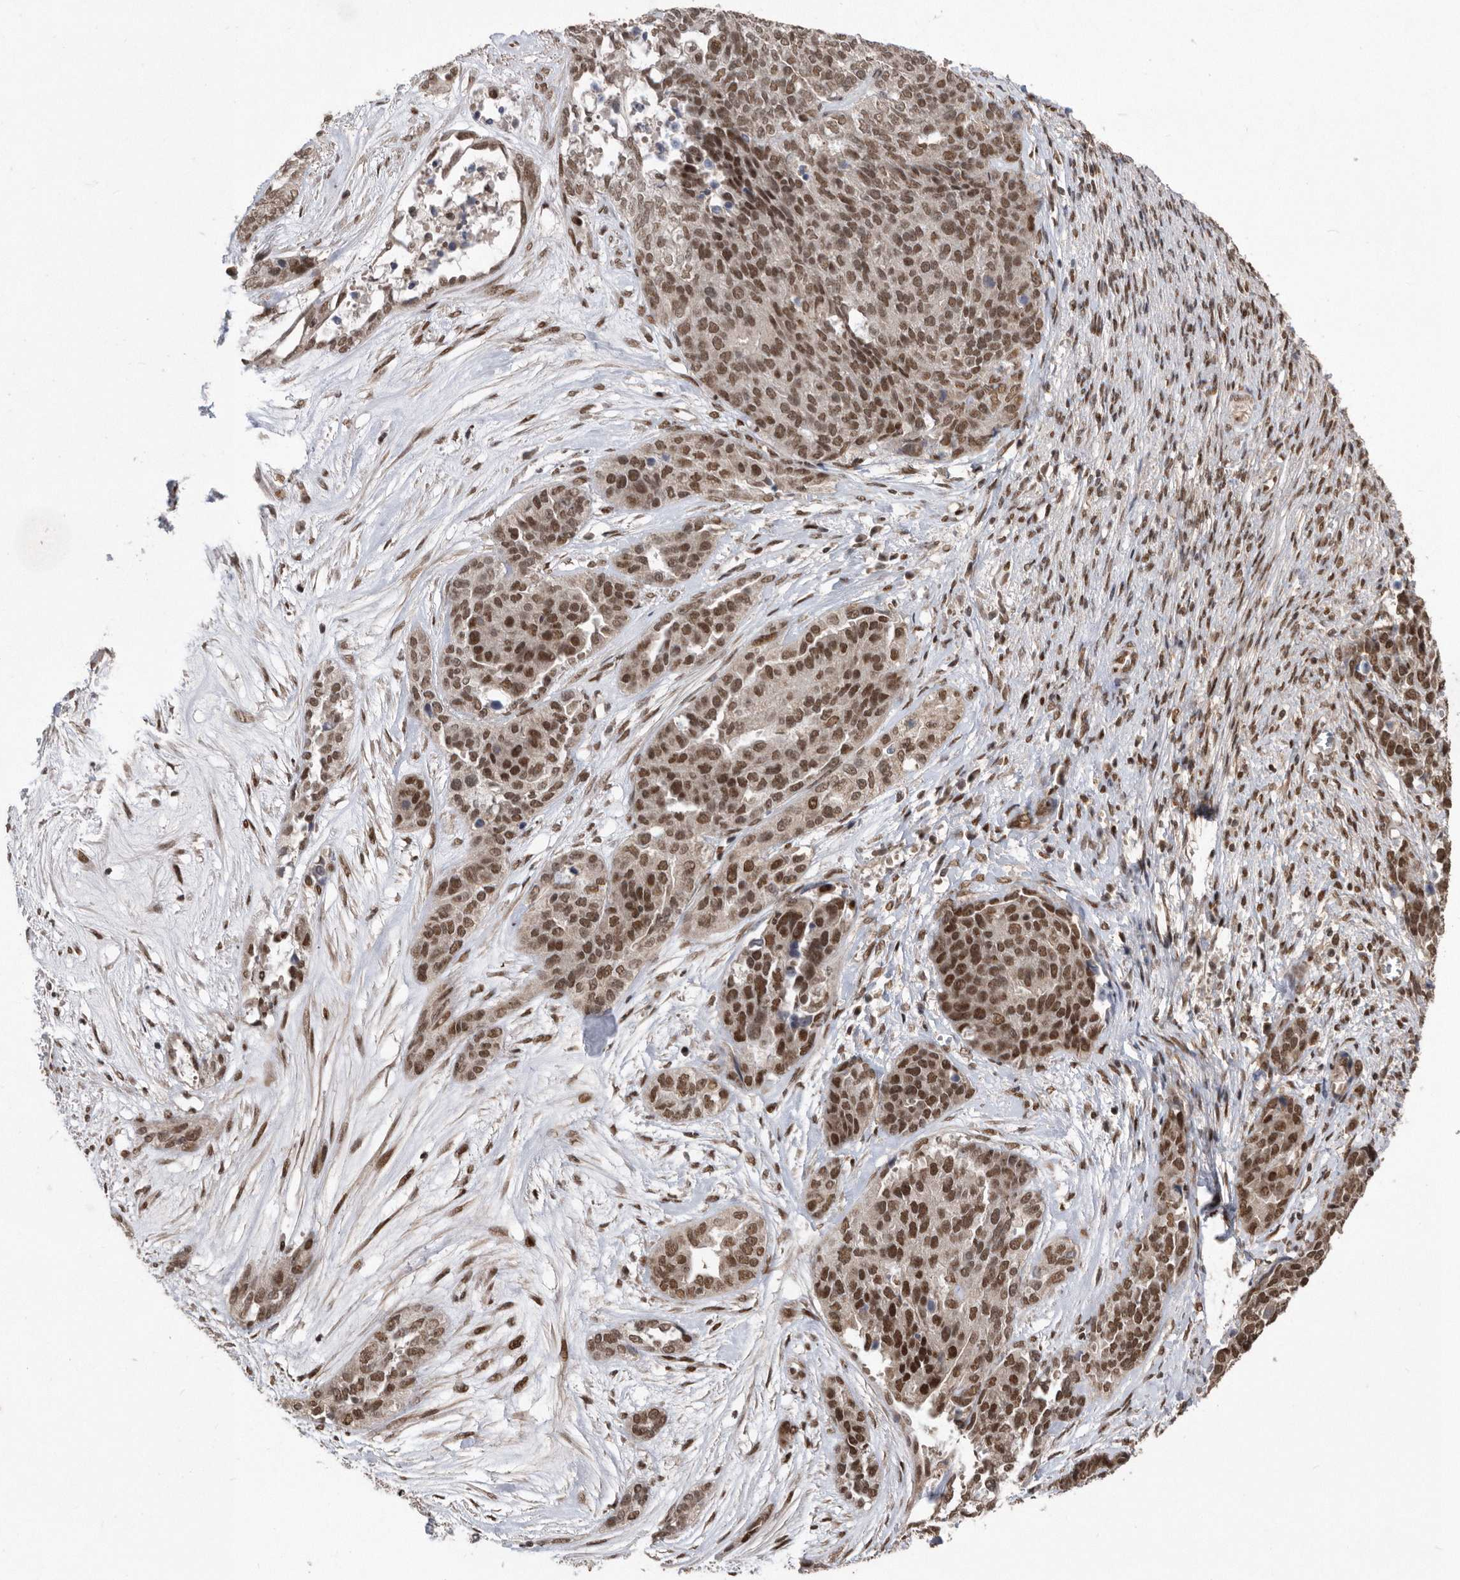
{"staining": {"intensity": "strong", "quantity": ">75%", "location": "nuclear"}, "tissue": "ovarian cancer", "cell_type": "Tumor cells", "image_type": "cancer", "snomed": [{"axis": "morphology", "description": "Cystadenocarcinoma, serous, NOS"}, {"axis": "topography", "description": "Ovary"}], "caption": "Approximately >75% of tumor cells in serous cystadenocarcinoma (ovarian) display strong nuclear protein staining as visualized by brown immunohistochemical staining.", "gene": "TDRD3", "patient": {"sex": "female", "age": 44}}